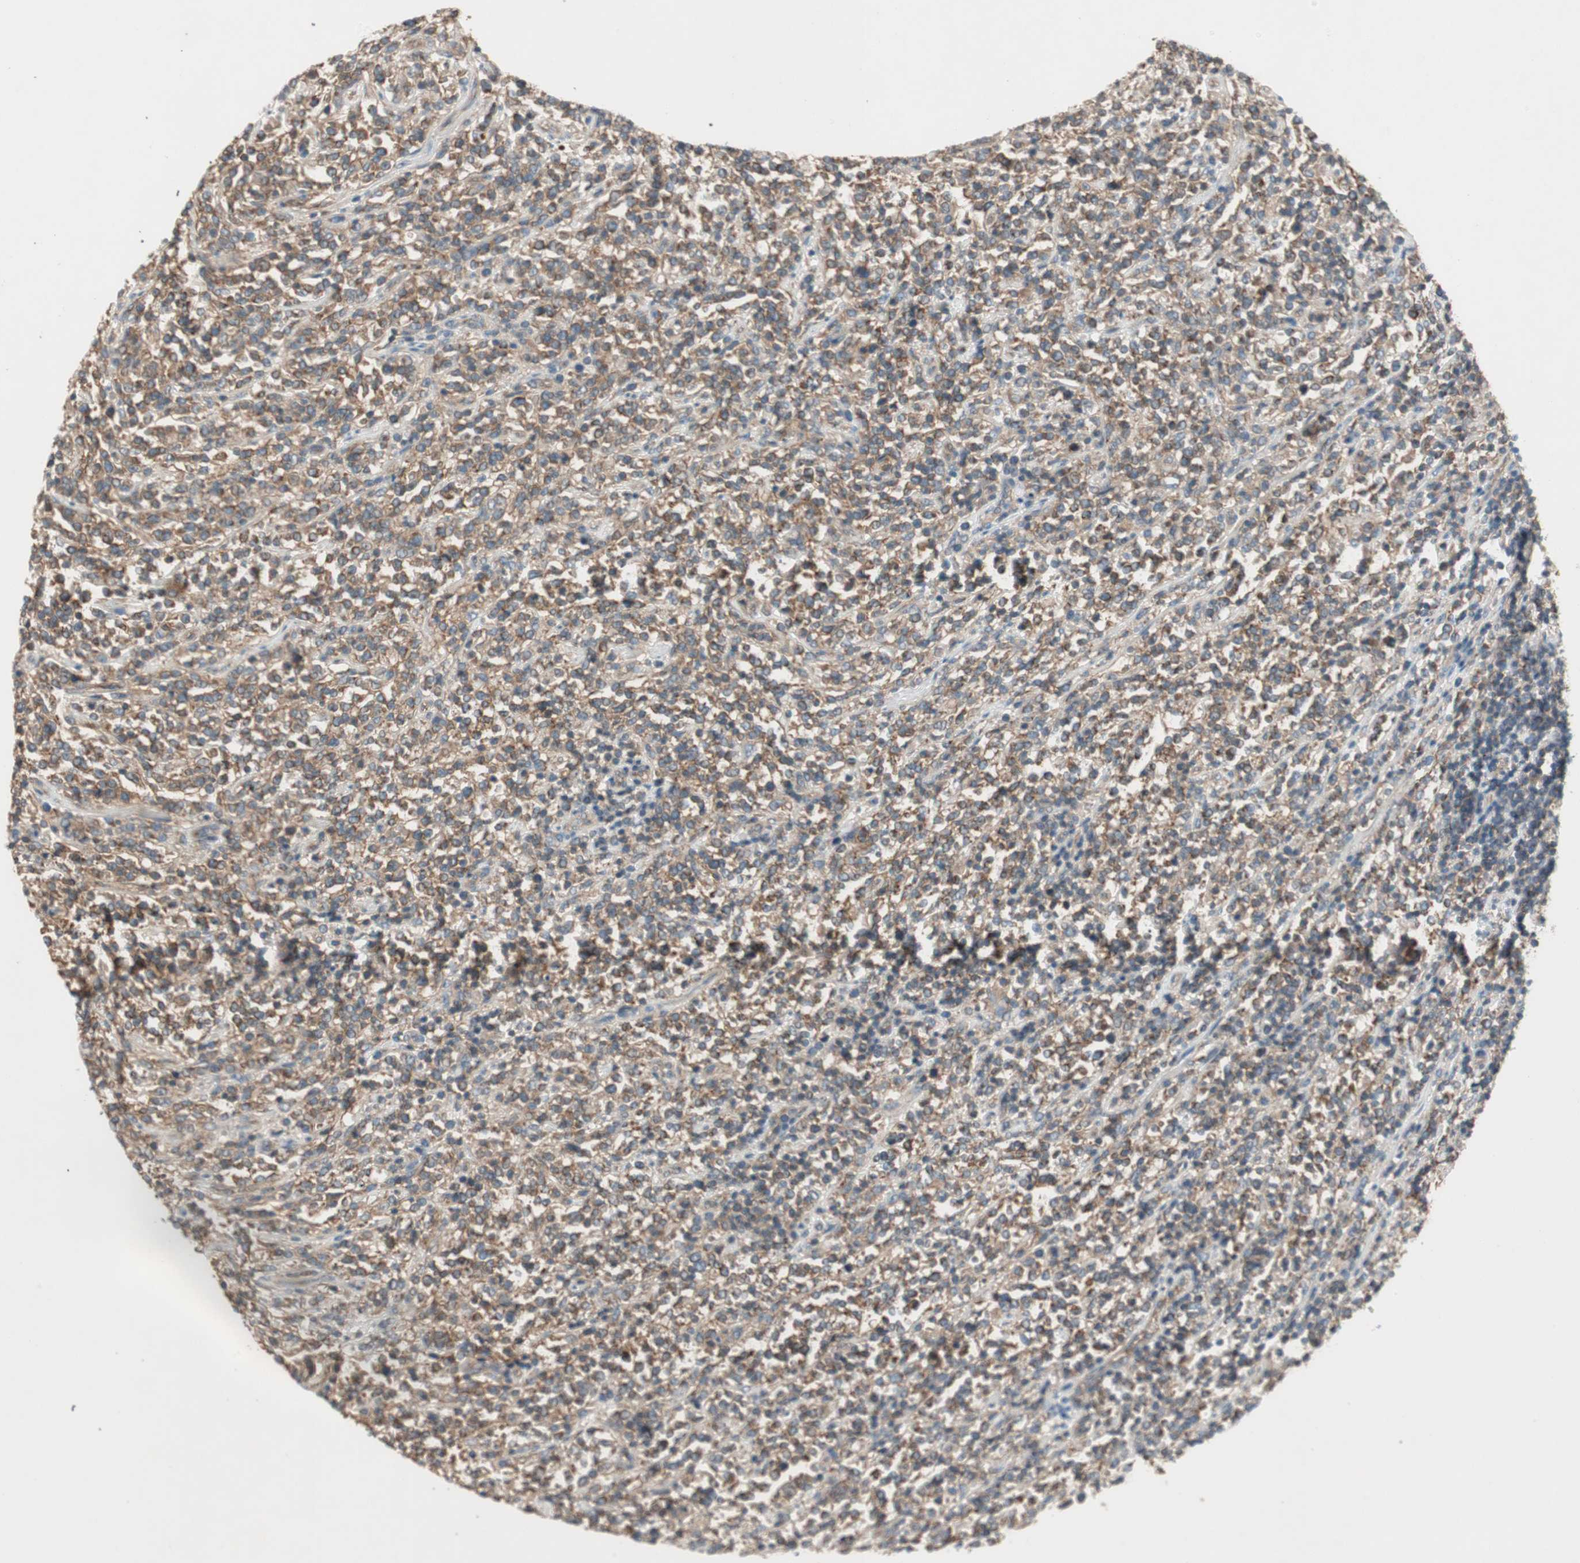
{"staining": {"intensity": "moderate", "quantity": ">75%", "location": "cytoplasmic/membranous"}, "tissue": "lymphoma", "cell_type": "Tumor cells", "image_type": "cancer", "snomed": [{"axis": "morphology", "description": "Malignant lymphoma, non-Hodgkin's type, High grade"}, {"axis": "topography", "description": "Soft tissue"}], "caption": "Moderate cytoplasmic/membranous protein expression is appreciated in approximately >75% of tumor cells in lymphoma.", "gene": "CC2D1A", "patient": {"sex": "male", "age": 18}}